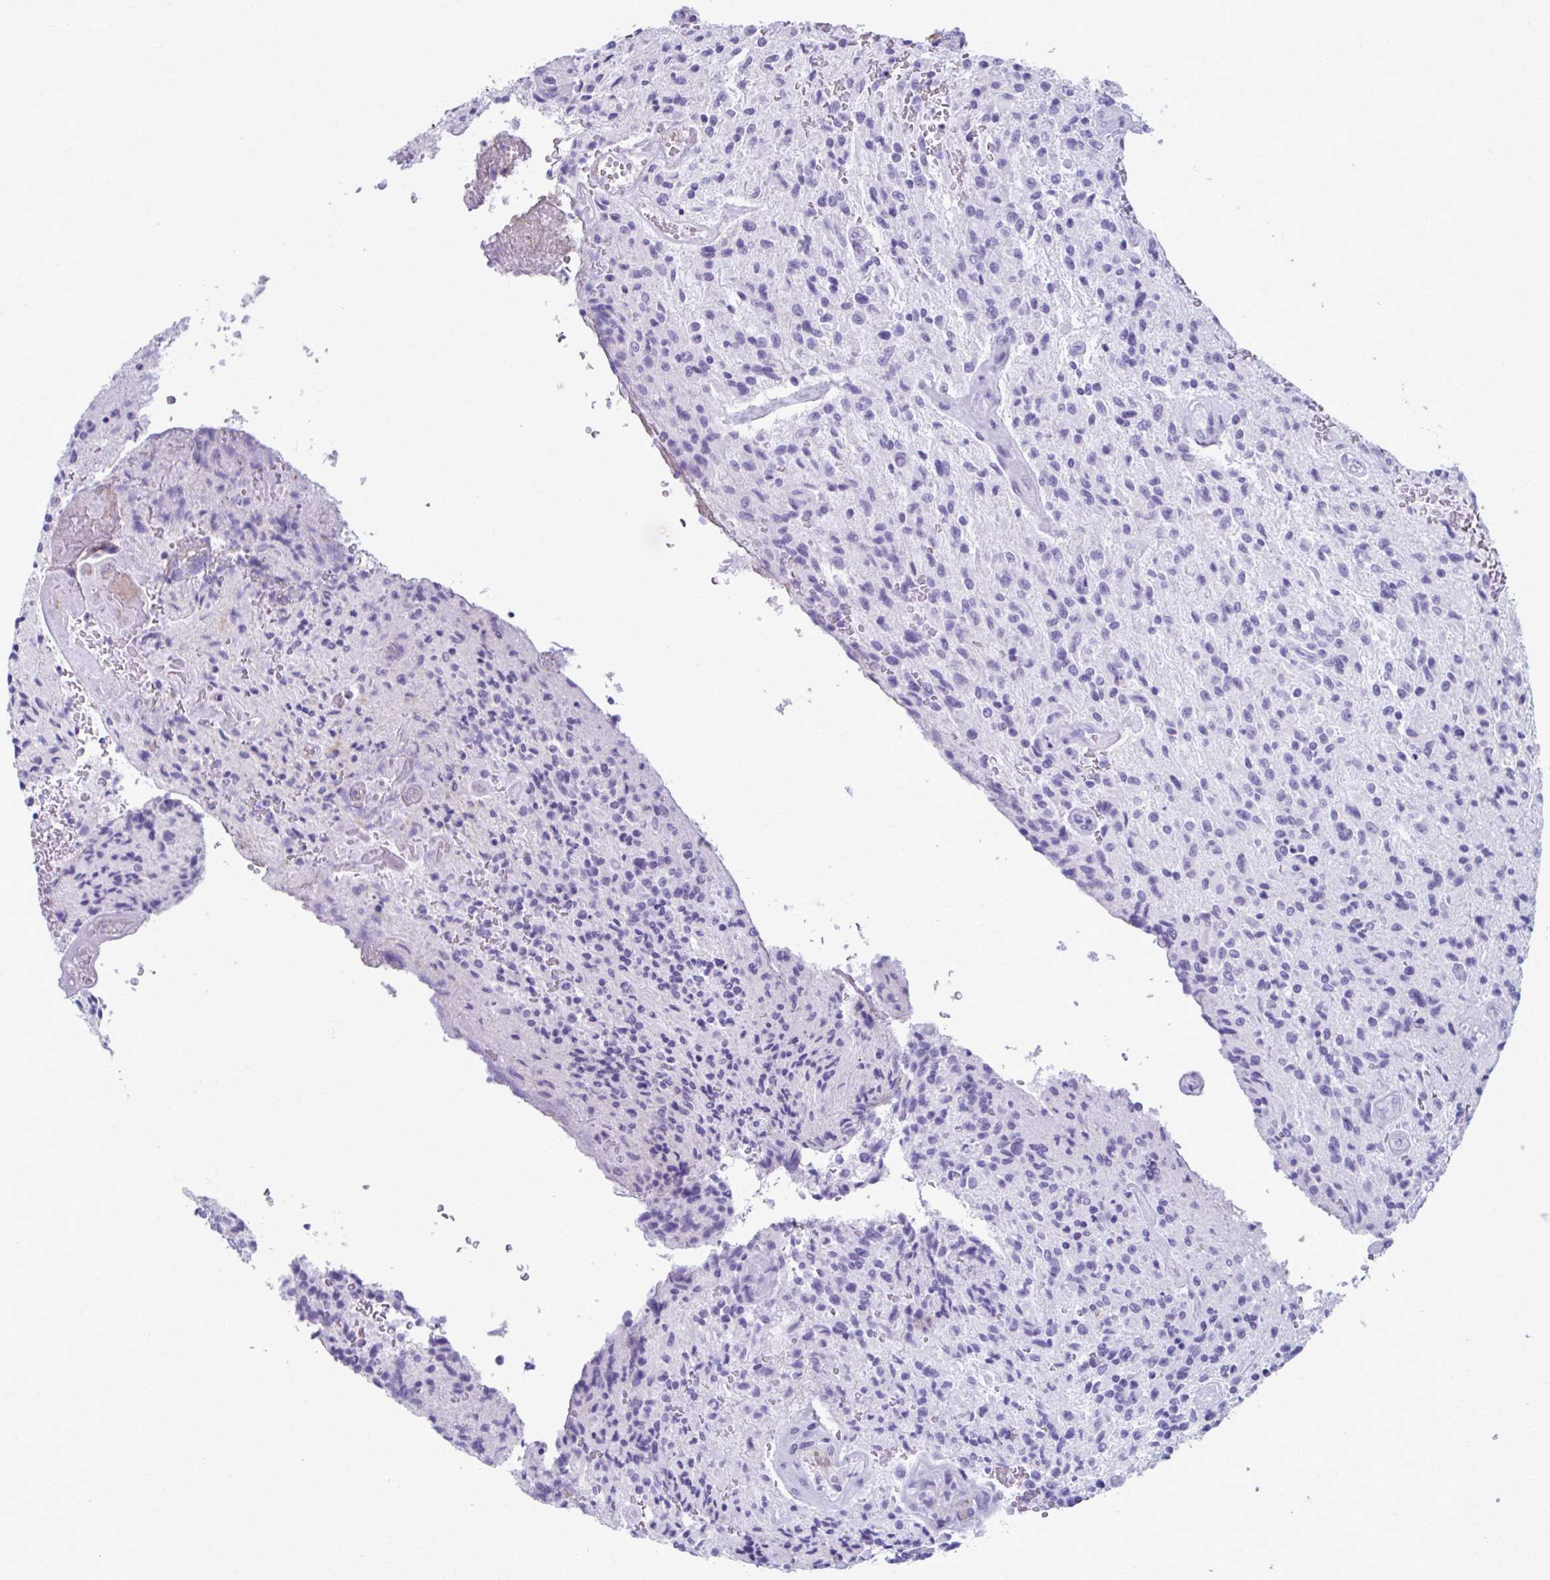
{"staining": {"intensity": "negative", "quantity": "none", "location": "none"}, "tissue": "glioma", "cell_type": "Tumor cells", "image_type": "cancer", "snomed": [{"axis": "morphology", "description": "Normal tissue, NOS"}, {"axis": "morphology", "description": "Glioma, malignant, High grade"}, {"axis": "topography", "description": "Cerebral cortex"}], "caption": "Tumor cells show no significant positivity in malignant glioma (high-grade). (DAB (3,3'-diaminobenzidine) immunohistochemistry (IHC), high magnification).", "gene": "MPLKIP", "patient": {"sex": "male", "age": 56}}